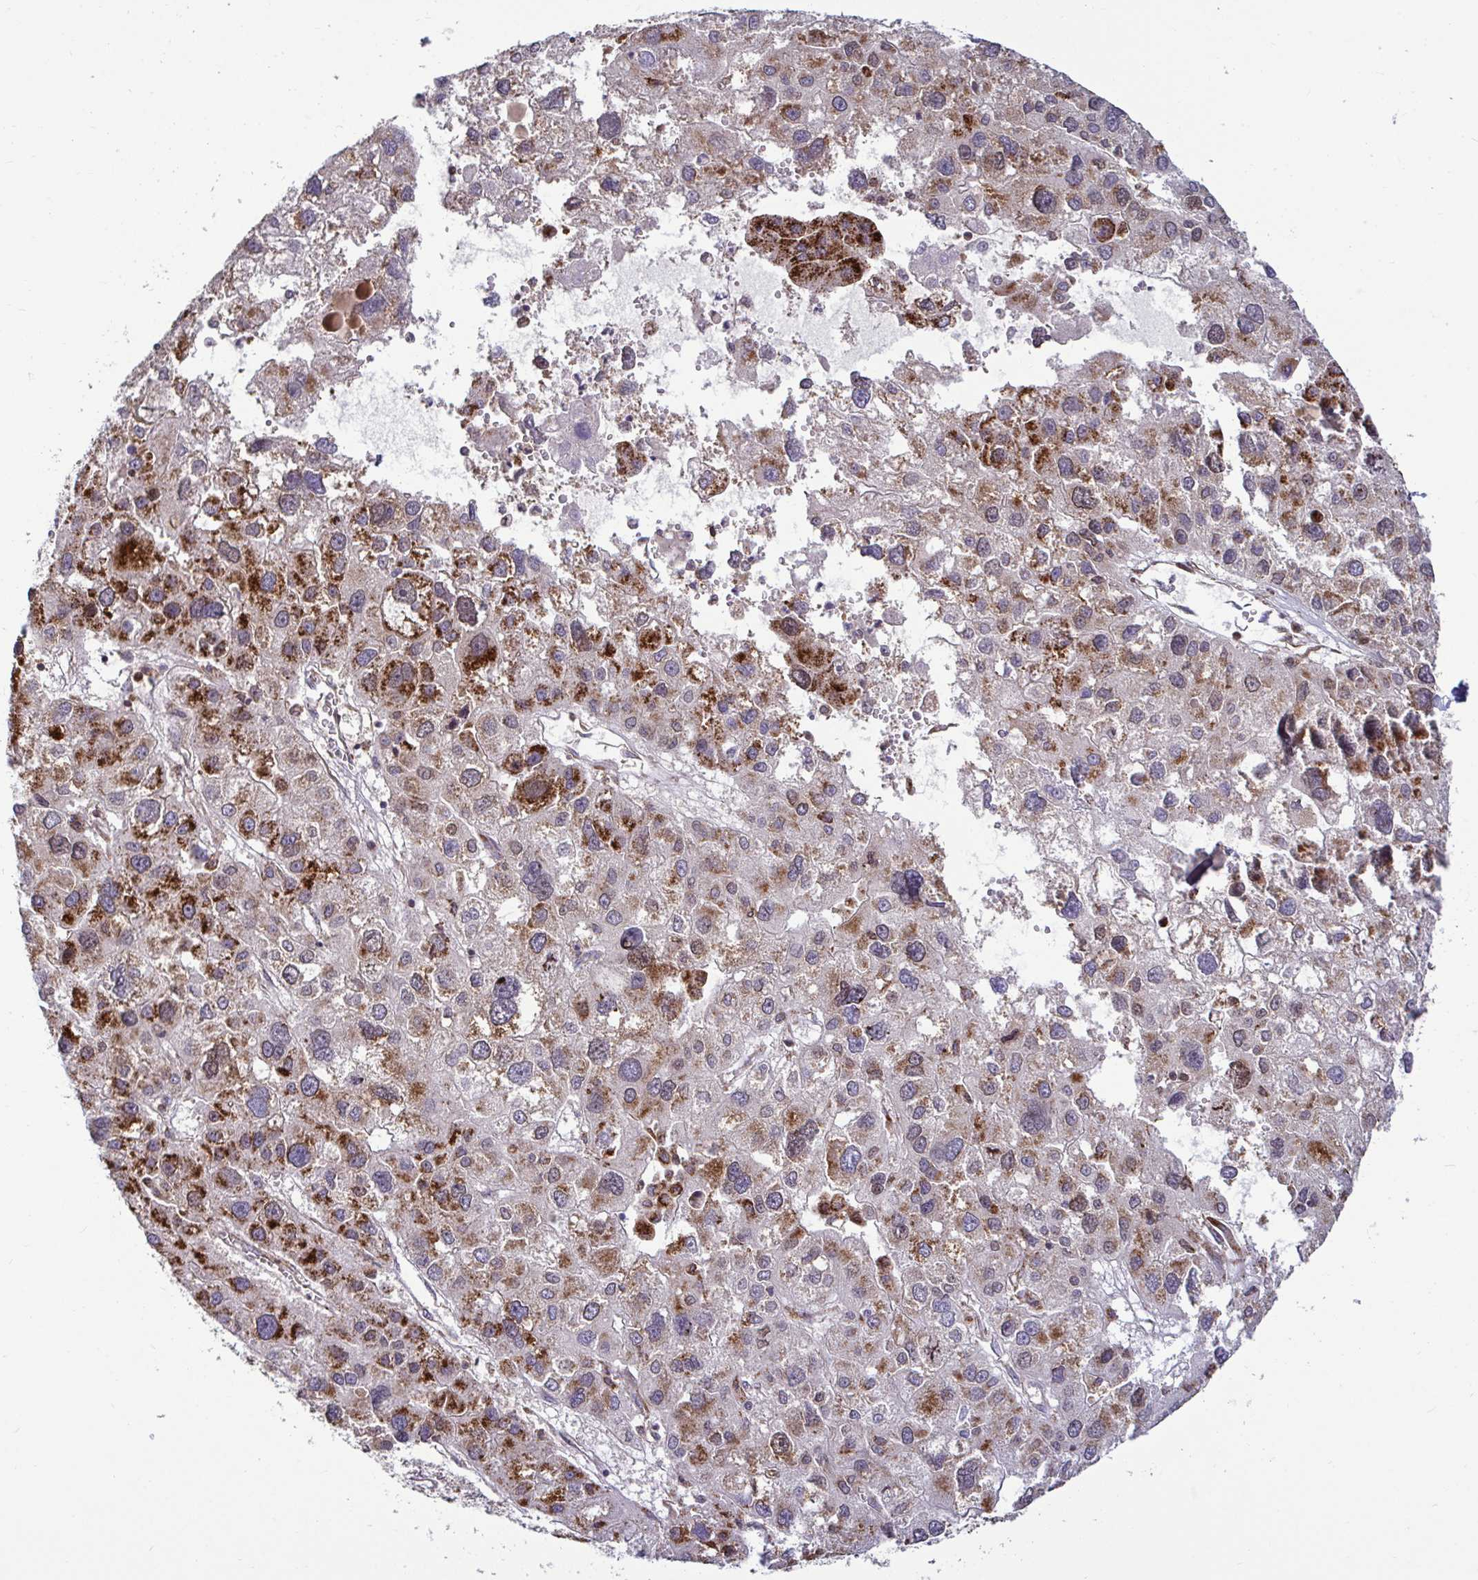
{"staining": {"intensity": "strong", "quantity": "25%-75%", "location": "cytoplasmic/membranous"}, "tissue": "liver cancer", "cell_type": "Tumor cells", "image_type": "cancer", "snomed": [{"axis": "morphology", "description": "Carcinoma, Hepatocellular, NOS"}, {"axis": "topography", "description": "Liver"}], "caption": "Liver cancer stained for a protein (brown) shows strong cytoplasmic/membranous positive positivity in approximately 25%-75% of tumor cells.", "gene": "SPRY1", "patient": {"sex": "male", "age": 73}}